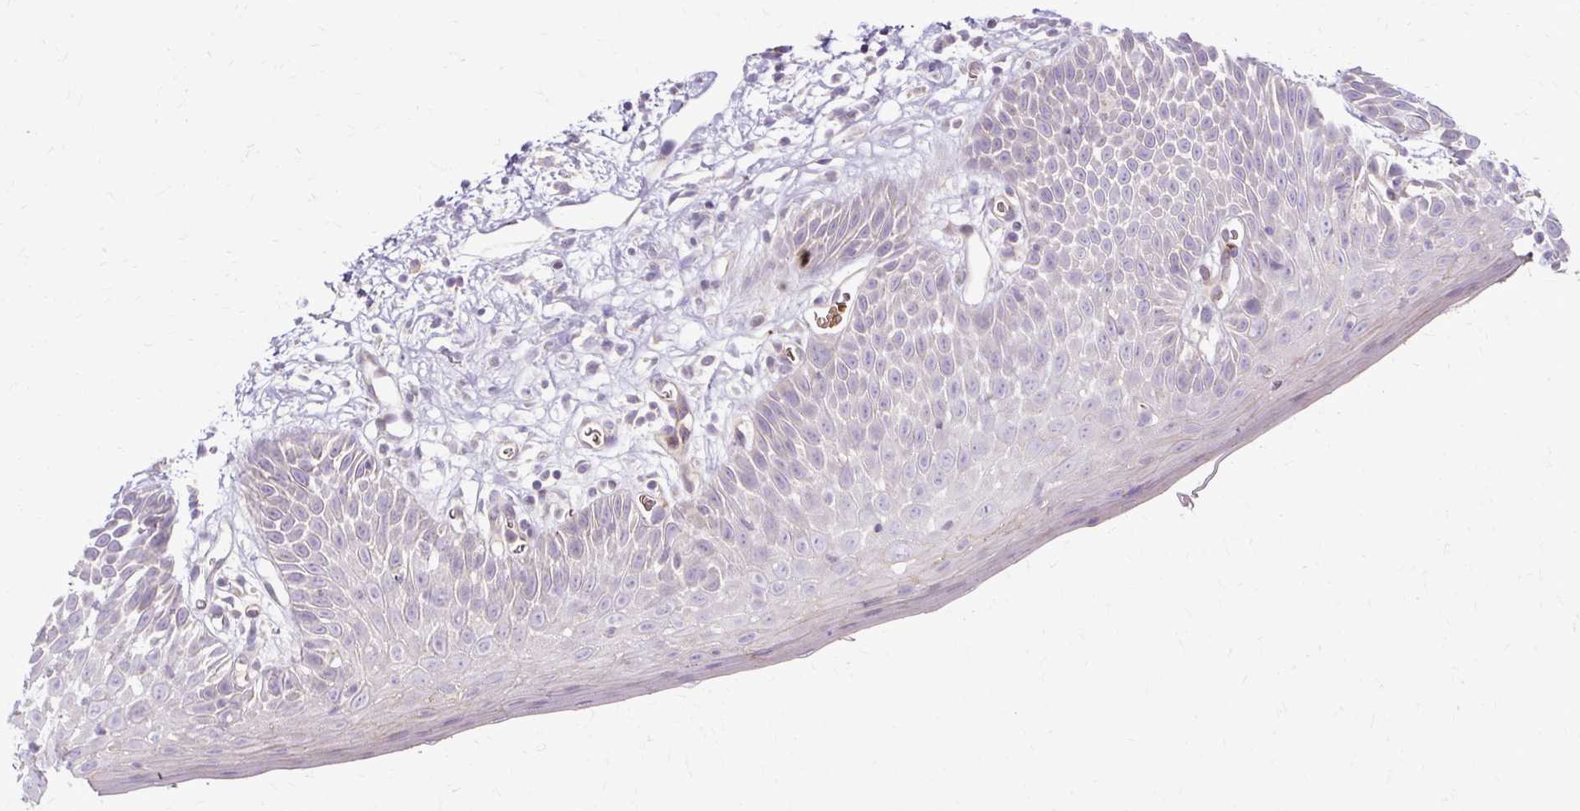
{"staining": {"intensity": "weak", "quantity": "<25%", "location": "cytoplasmic/membranous"}, "tissue": "oral mucosa", "cell_type": "Squamous epithelial cells", "image_type": "normal", "snomed": [{"axis": "morphology", "description": "Normal tissue, NOS"}, {"axis": "morphology", "description": "Squamous cell carcinoma, NOS"}, {"axis": "topography", "description": "Oral tissue"}, {"axis": "topography", "description": "Tounge, NOS"}, {"axis": "topography", "description": "Head-Neck"}], "caption": "Immunohistochemistry of normal oral mucosa reveals no expression in squamous epithelial cells.", "gene": "USHBP1", "patient": {"sex": "male", "age": 76}}